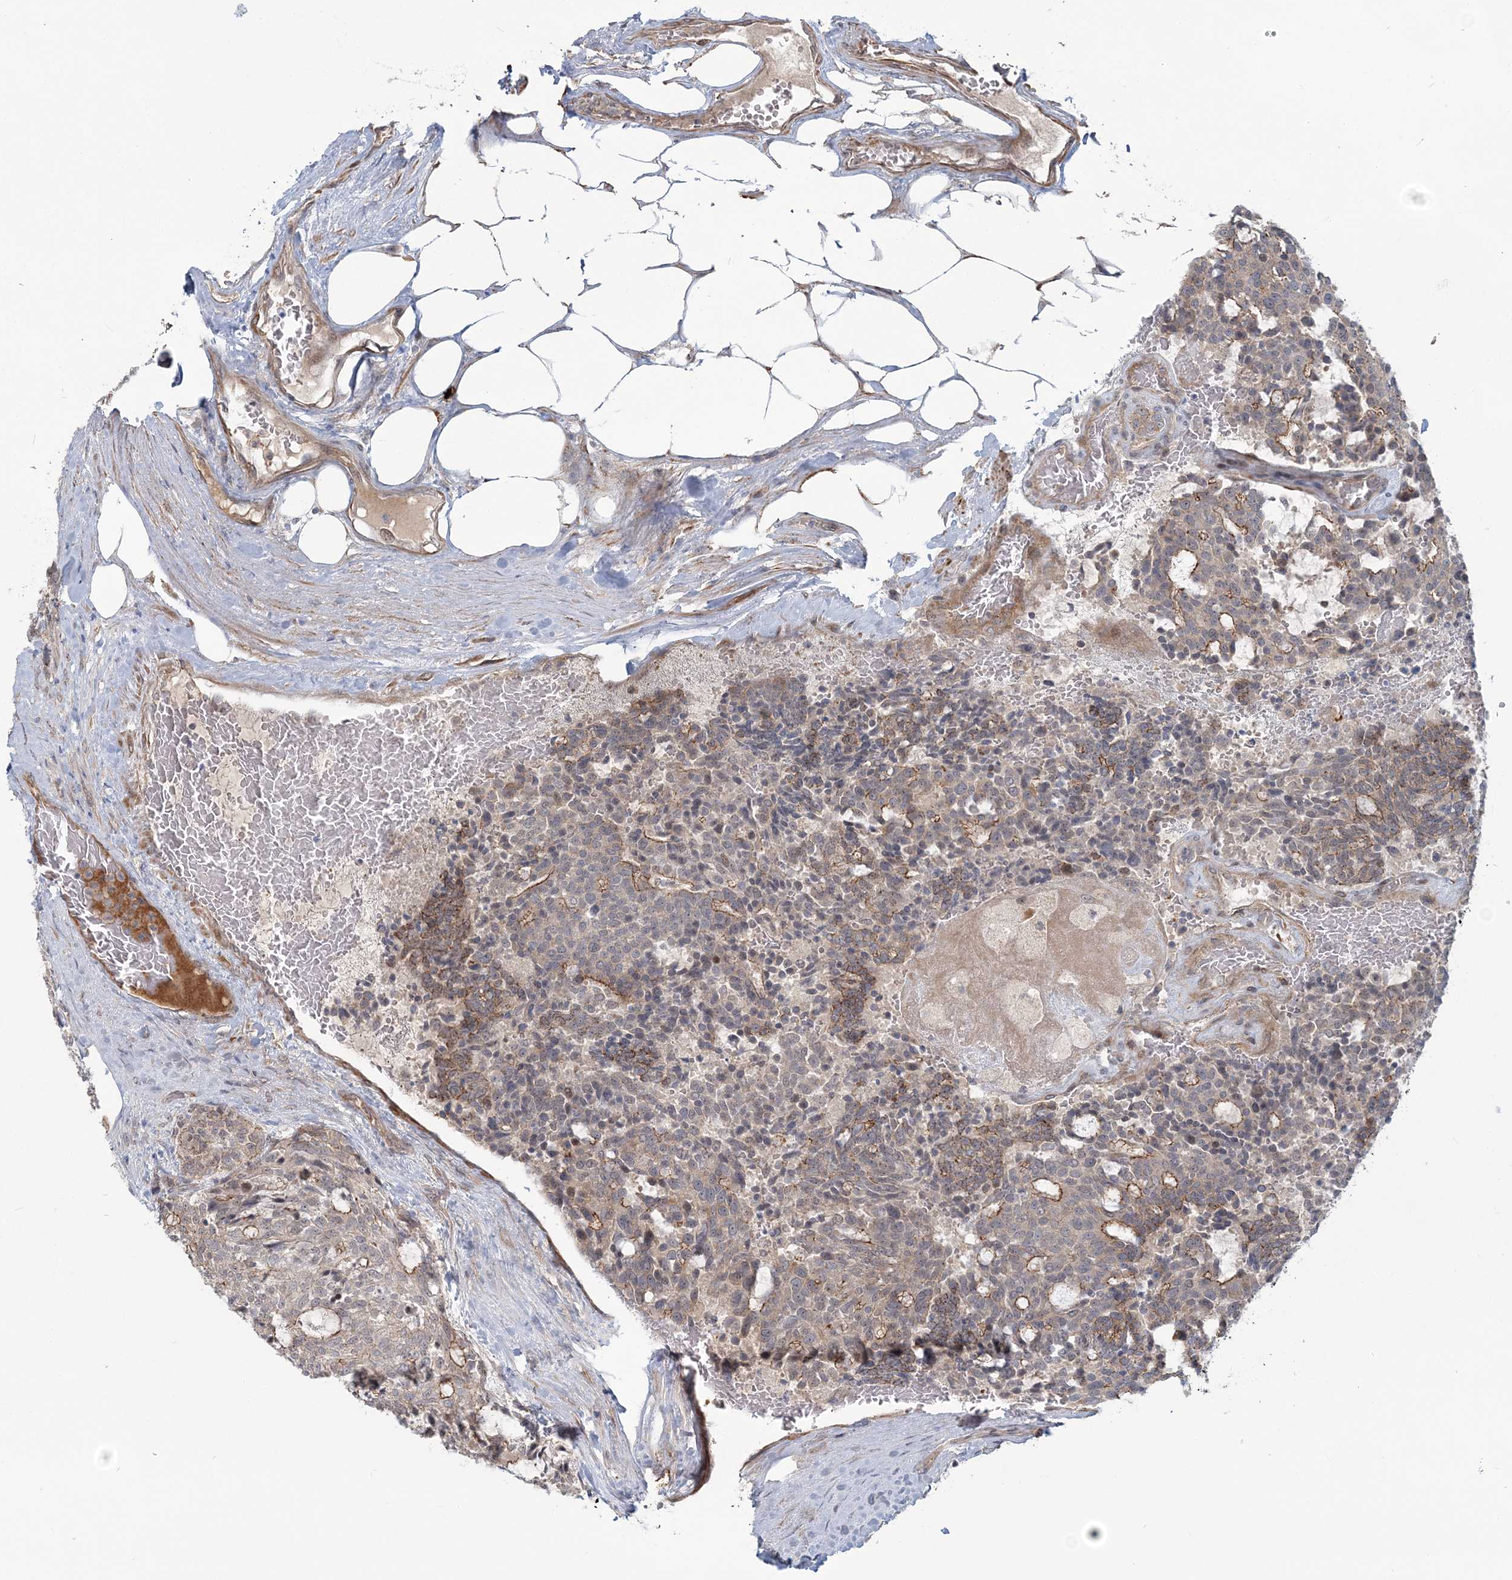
{"staining": {"intensity": "moderate", "quantity": "<25%", "location": "cytoplasmic/membranous"}, "tissue": "carcinoid", "cell_type": "Tumor cells", "image_type": "cancer", "snomed": [{"axis": "morphology", "description": "Carcinoid, malignant, NOS"}, {"axis": "topography", "description": "Pancreas"}], "caption": "IHC staining of carcinoid, which displays low levels of moderate cytoplasmic/membranous positivity in about <25% of tumor cells indicating moderate cytoplasmic/membranous protein positivity. The staining was performed using DAB (brown) for protein detection and nuclei were counterstained in hematoxylin (blue).", "gene": "SH3PXD2A", "patient": {"sex": "female", "age": 54}}